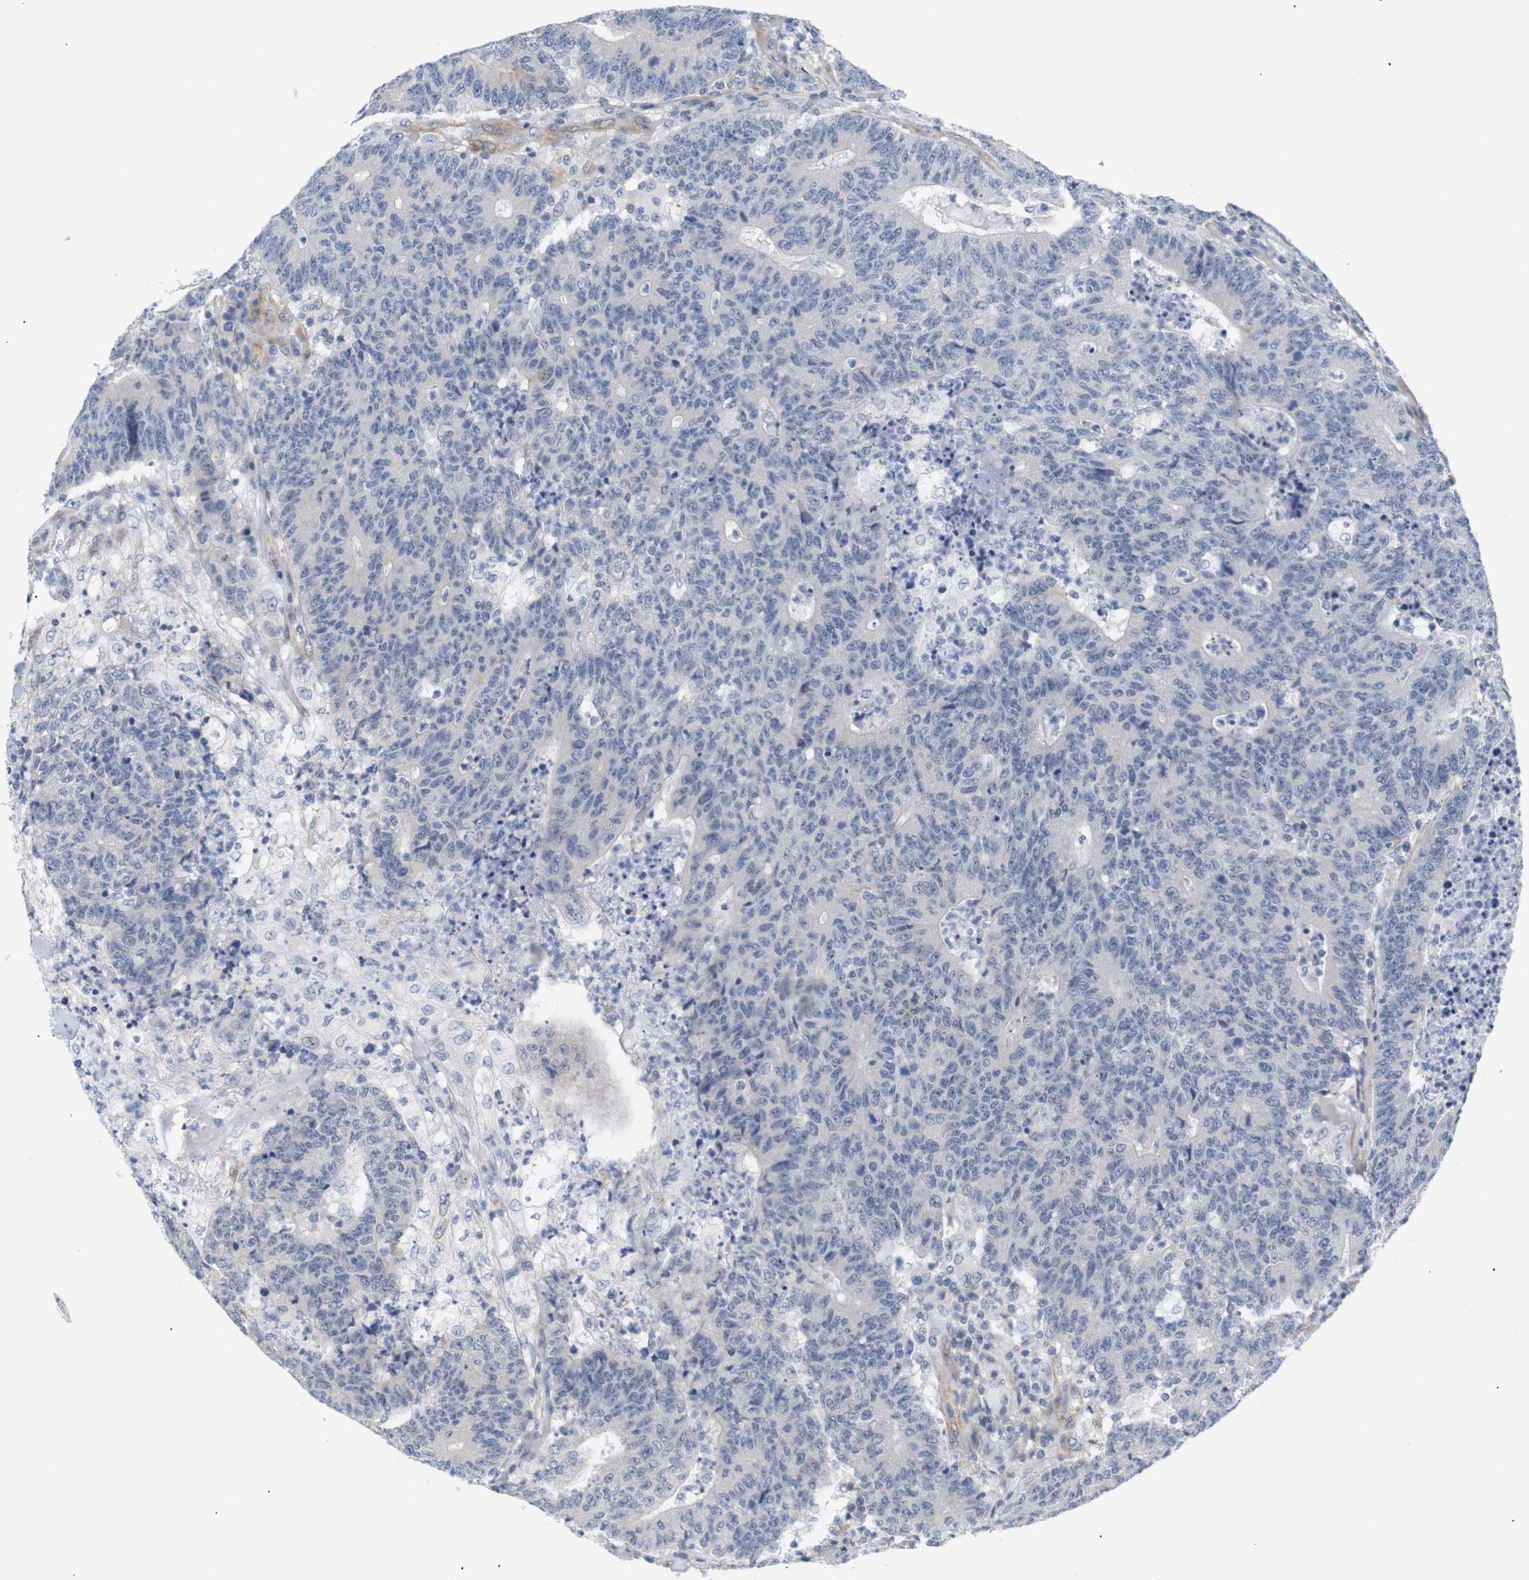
{"staining": {"intensity": "negative", "quantity": "none", "location": "none"}, "tissue": "colorectal cancer", "cell_type": "Tumor cells", "image_type": "cancer", "snomed": [{"axis": "morphology", "description": "Normal tissue, NOS"}, {"axis": "morphology", "description": "Adenocarcinoma, NOS"}, {"axis": "topography", "description": "Colon"}], "caption": "There is no significant positivity in tumor cells of colorectal adenocarcinoma.", "gene": "STMN3", "patient": {"sex": "female", "age": 75}}